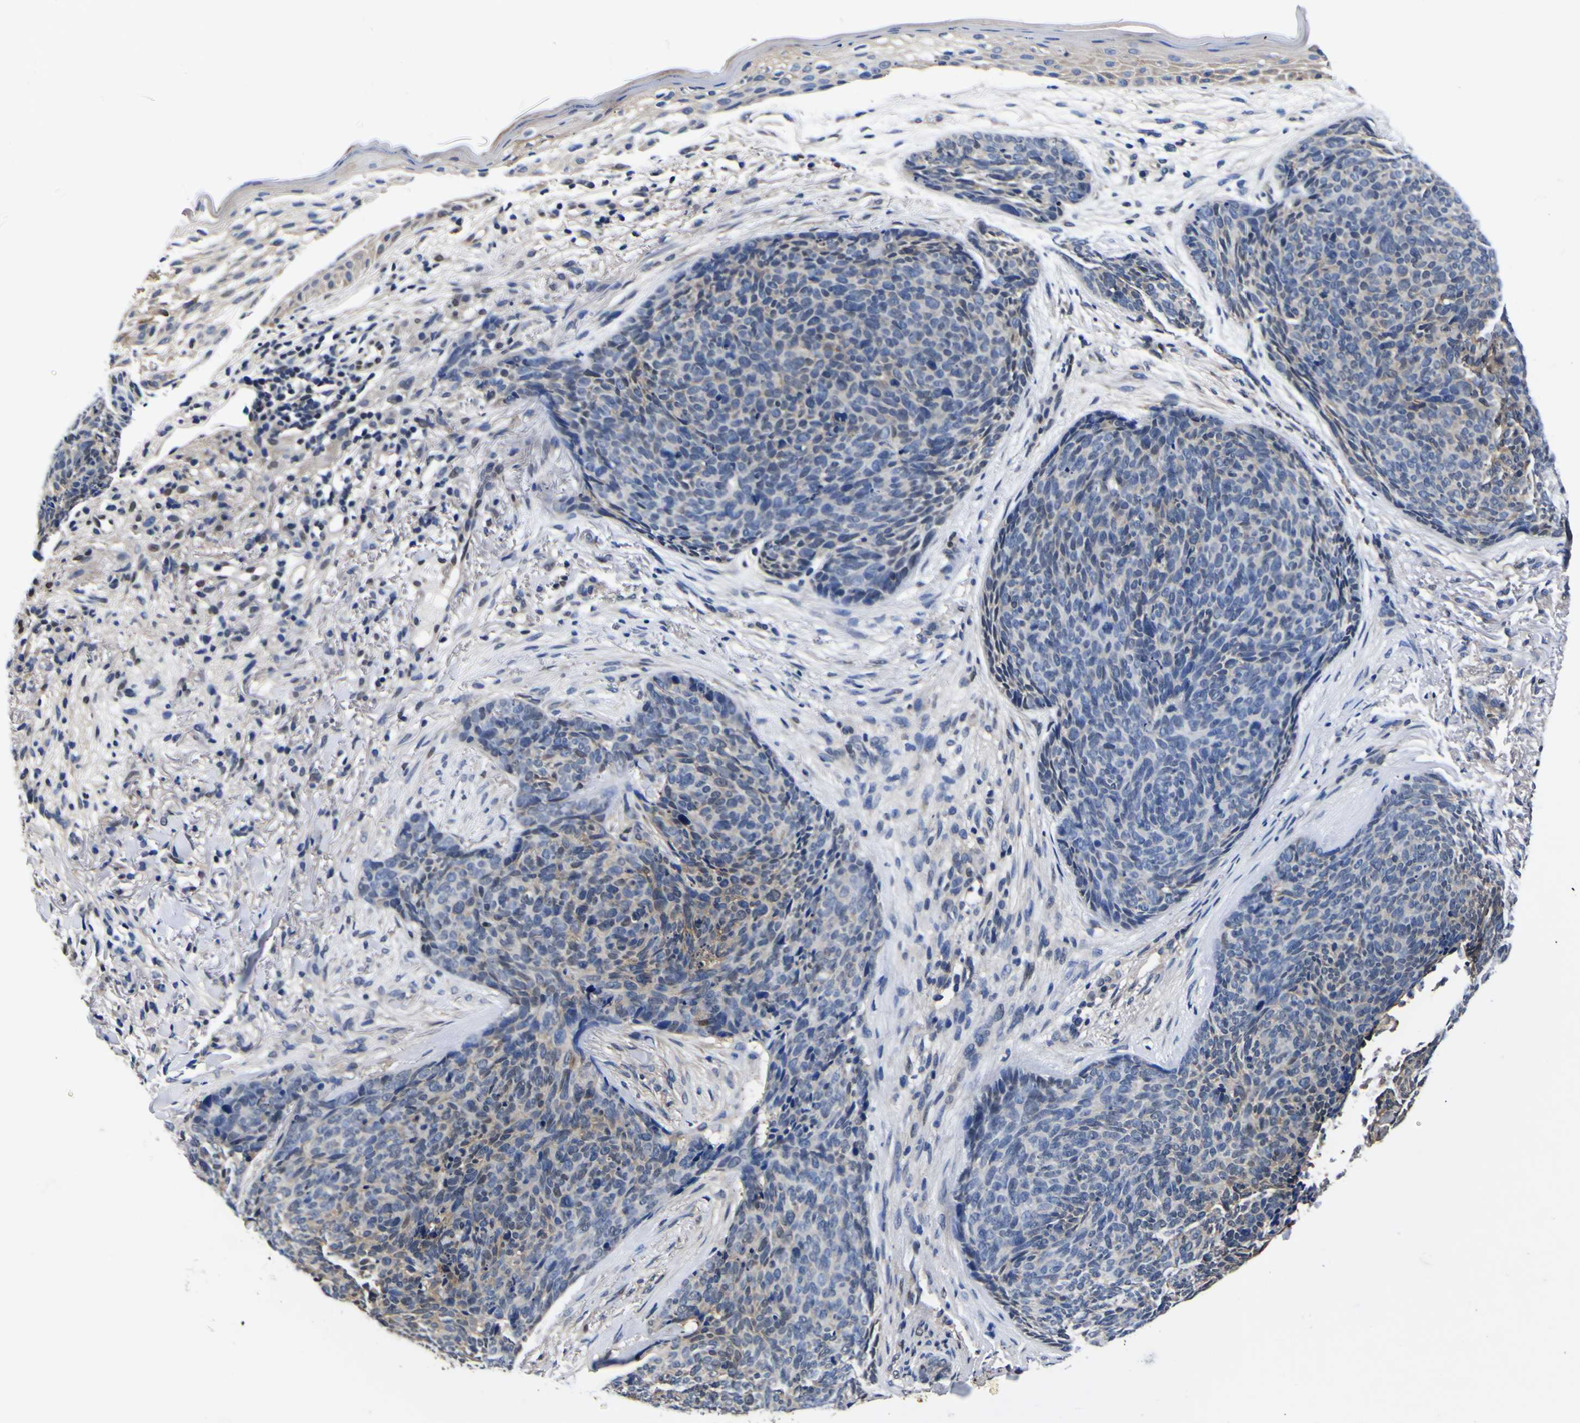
{"staining": {"intensity": "negative", "quantity": "none", "location": "none"}, "tissue": "skin cancer", "cell_type": "Tumor cells", "image_type": "cancer", "snomed": [{"axis": "morphology", "description": "Basal cell carcinoma"}, {"axis": "topography", "description": "Skin"}], "caption": "Immunohistochemistry of human skin cancer reveals no positivity in tumor cells.", "gene": "FAM110B", "patient": {"sex": "female", "age": 70}}